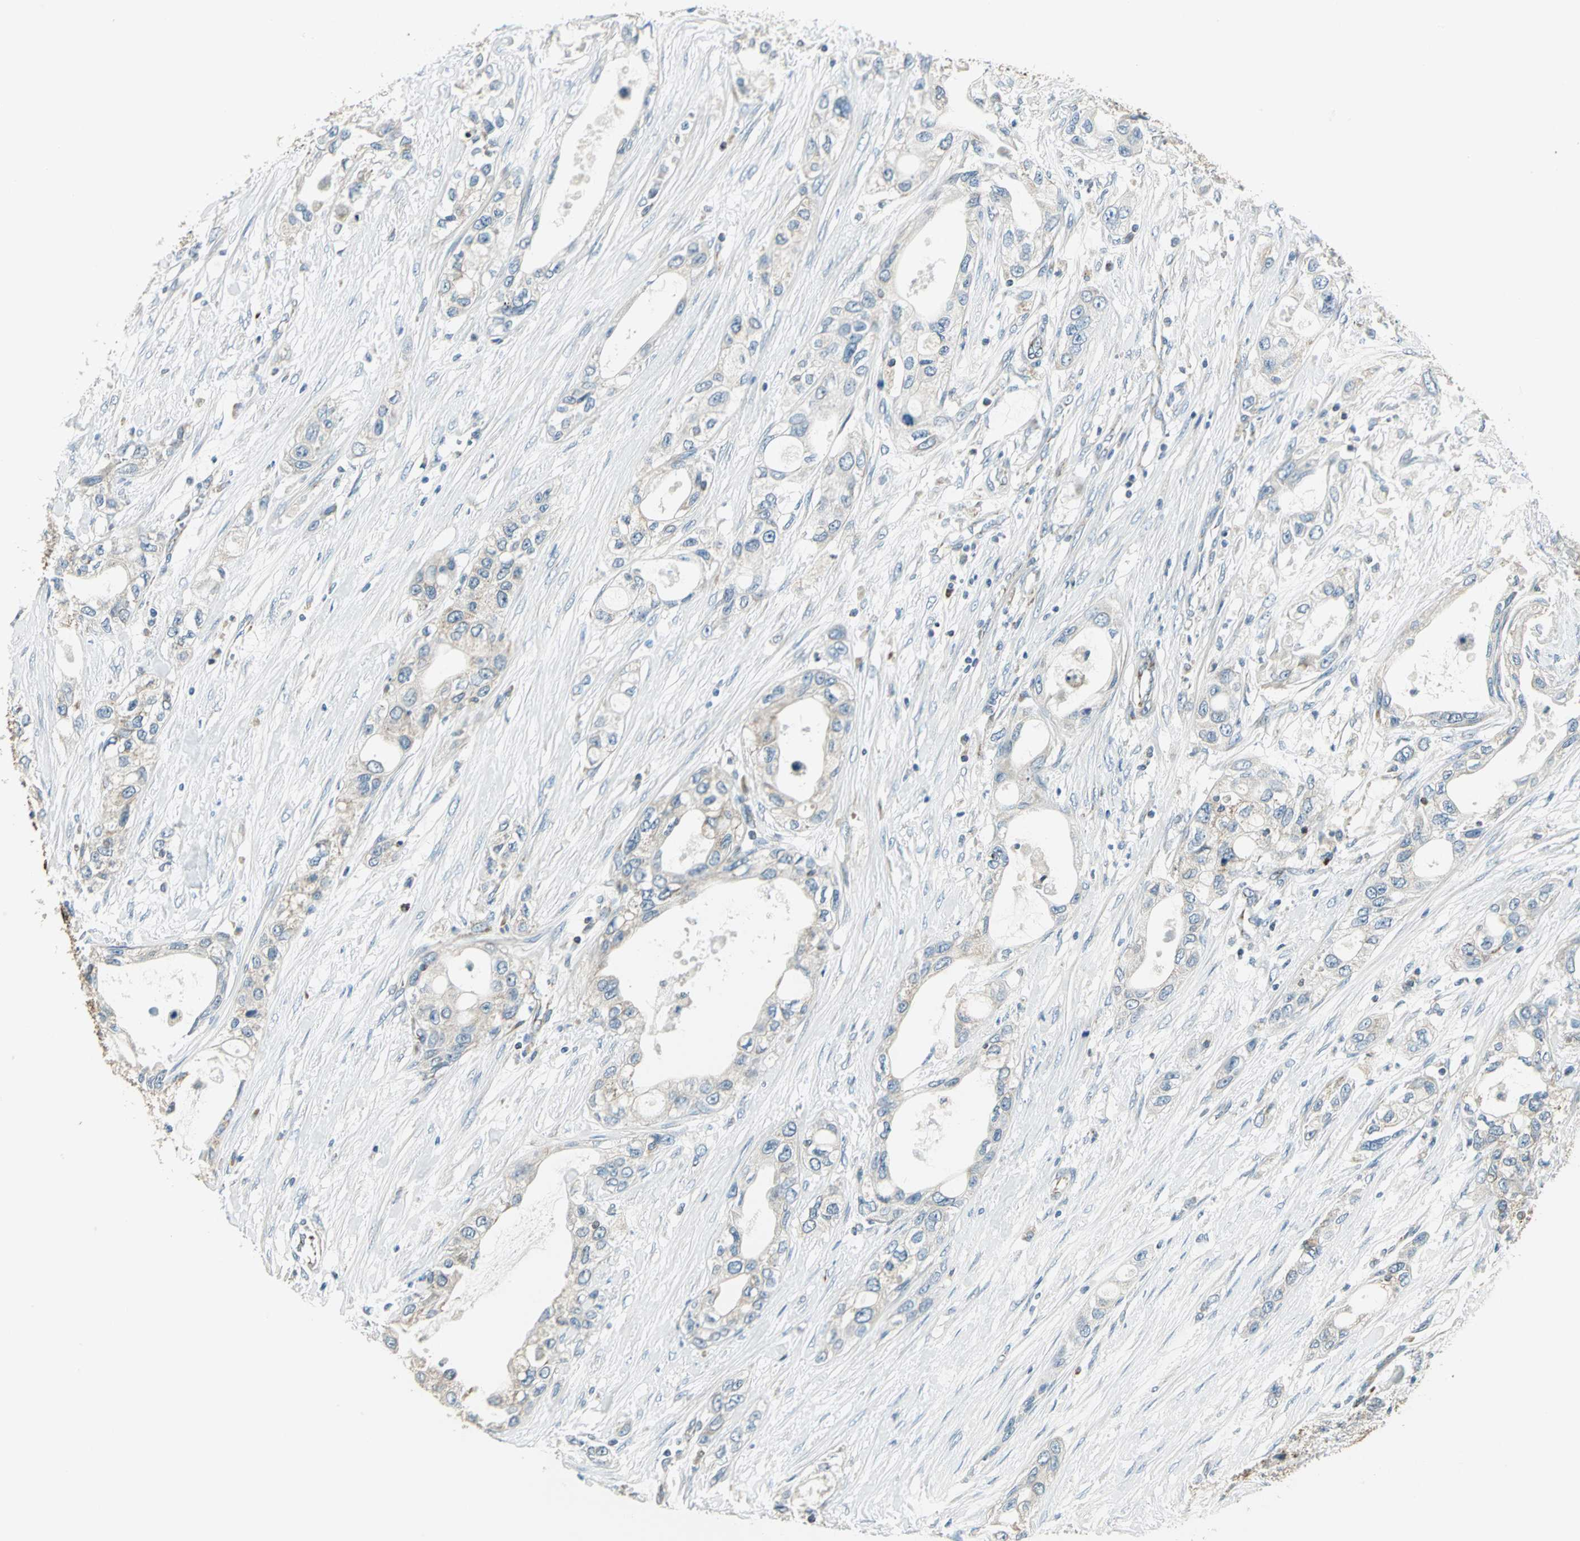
{"staining": {"intensity": "weak", "quantity": "<25%", "location": "cytoplasmic/membranous"}, "tissue": "pancreatic cancer", "cell_type": "Tumor cells", "image_type": "cancer", "snomed": [{"axis": "morphology", "description": "Adenocarcinoma, NOS"}, {"axis": "topography", "description": "Pancreas"}], "caption": "The photomicrograph demonstrates no staining of tumor cells in pancreatic adenocarcinoma.", "gene": "ACADM", "patient": {"sex": "female", "age": 70}}